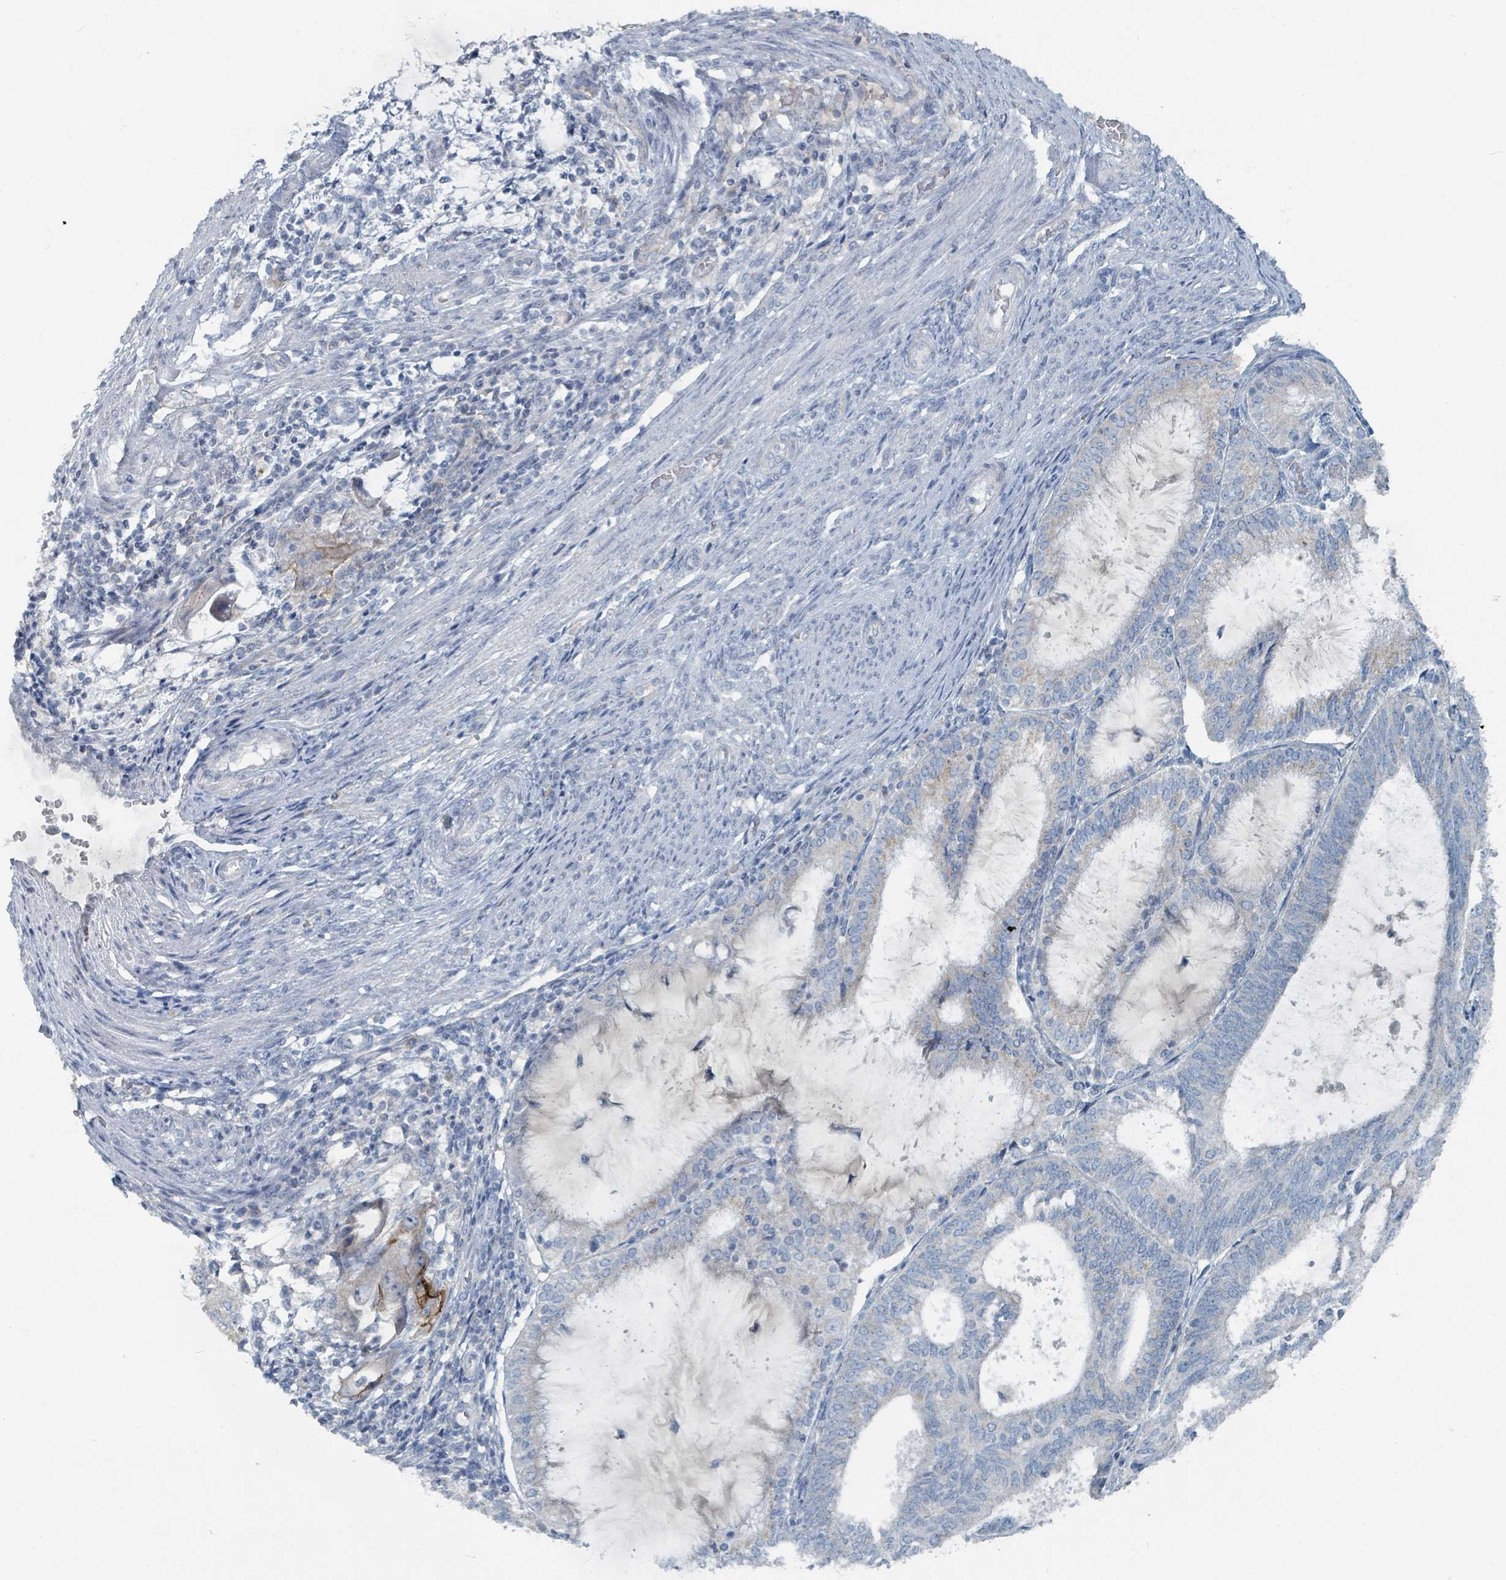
{"staining": {"intensity": "negative", "quantity": "none", "location": "none"}, "tissue": "endometrial cancer", "cell_type": "Tumor cells", "image_type": "cancer", "snomed": [{"axis": "morphology", "description": "Adenocarcinoma, NOS"}, {"axis": "topography", "description": "Endometrium"}], "caption": "The immunohistochemistry (IHC) micrograph has no significant staining in tumor cells of endometrial cancer tissue.", "gene": "RASA4", "patient": {"sex": "female", "age": 81}}